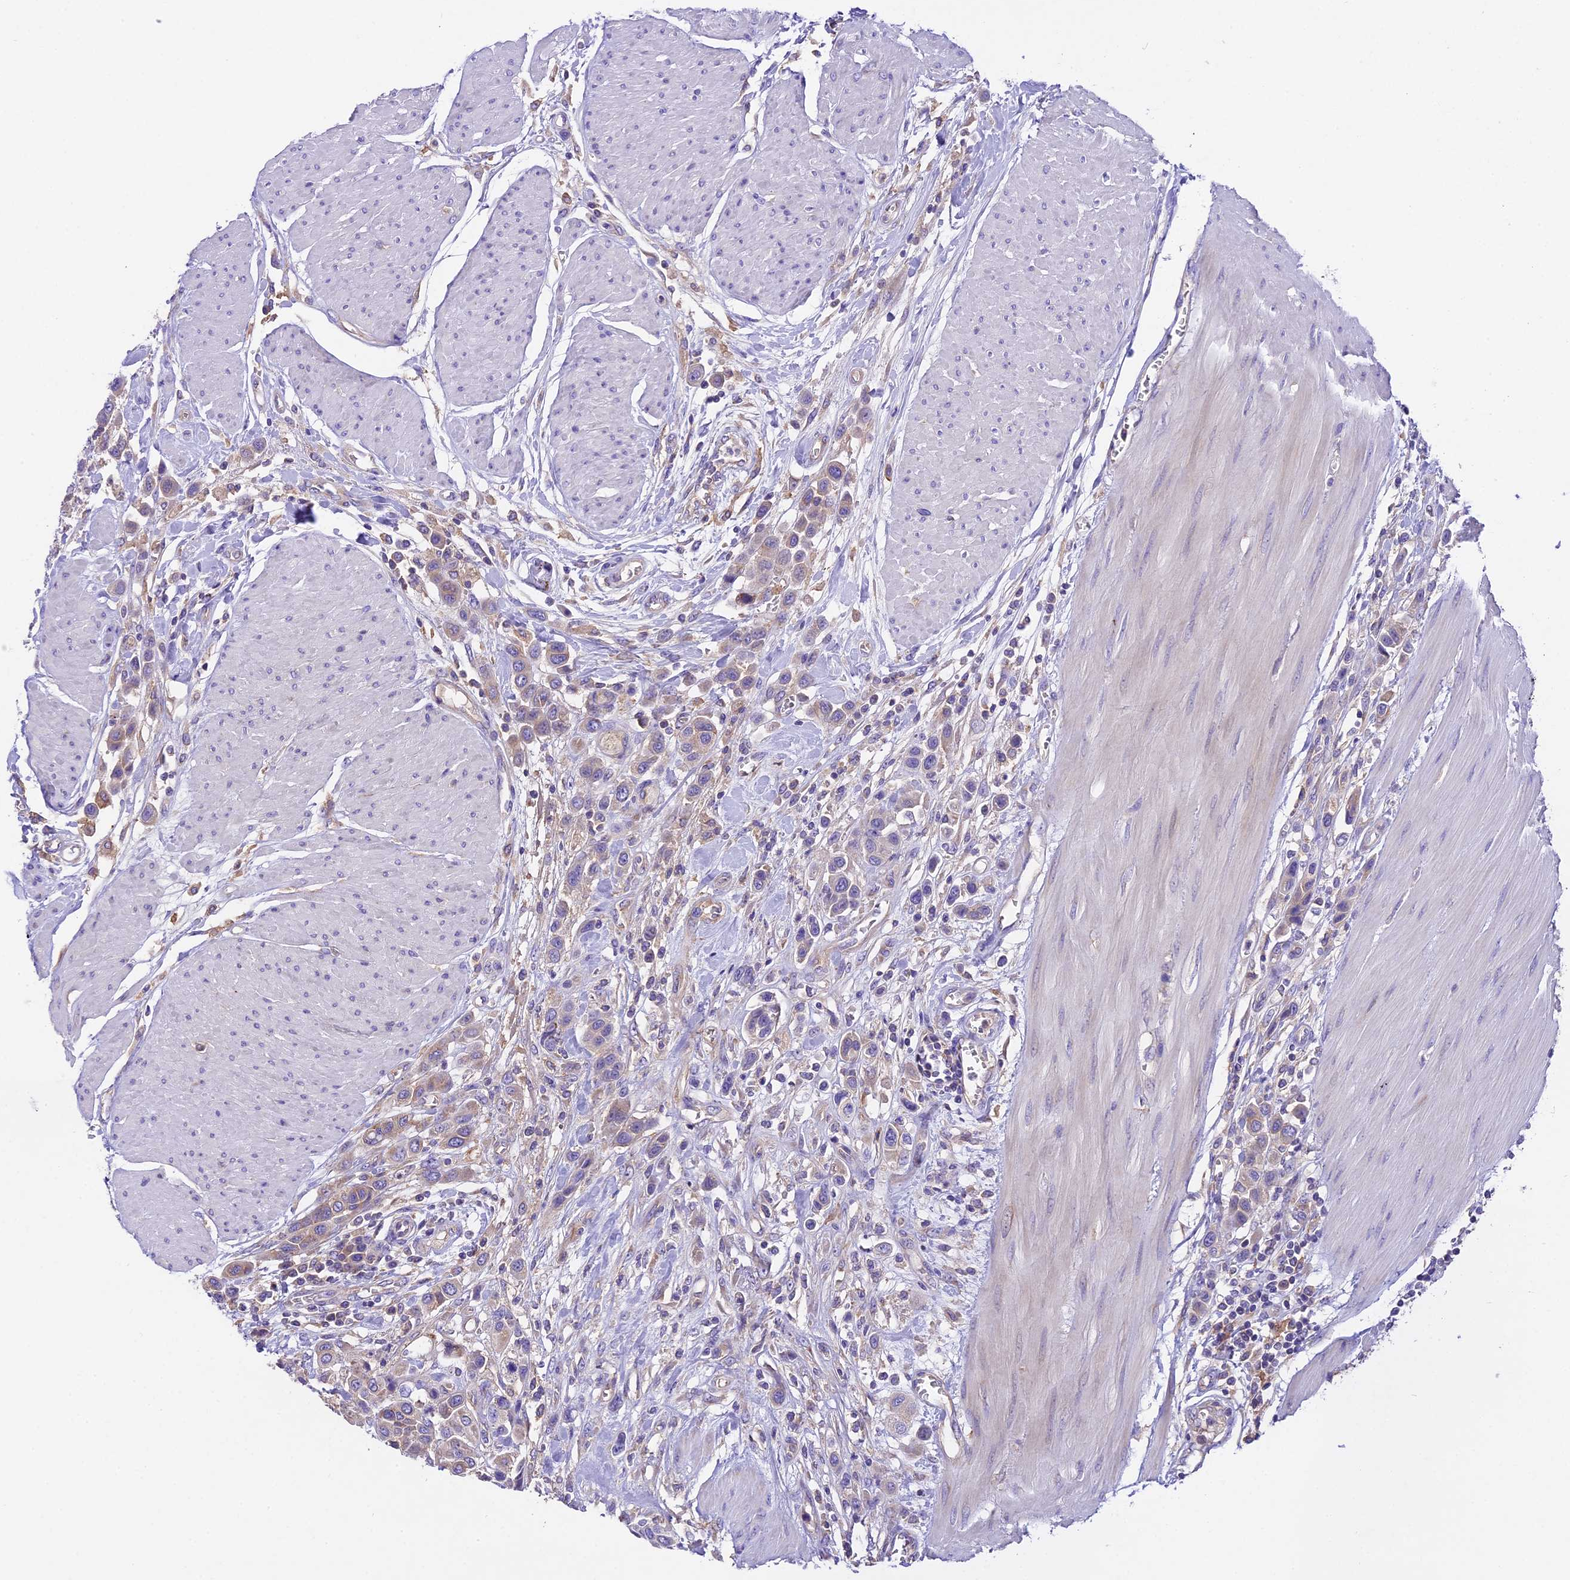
{"staining": {"intensity": "negative", "quantity": "none", "location": "none"}, "tissue": "urothelial cancer", "cell_type": "Tumor cells", "image_type": "cancer", "snomed": [{"axis": "morphology", "description": "Urothelial carcinoma, High grade"}, {"axis": "topography", "description": "Urinary bladder"}], "caption": "Histopathology image shows no protein staining in tumor cells of urothelial cancer tissue. (Stains: DAB immunohistochemistry (IHC) with hematoxylin counter stain, Microscopy: brightfield microscopy at high magnification).", "gene": "PEMT", "patient": {"sex": "male", "age": 50}}